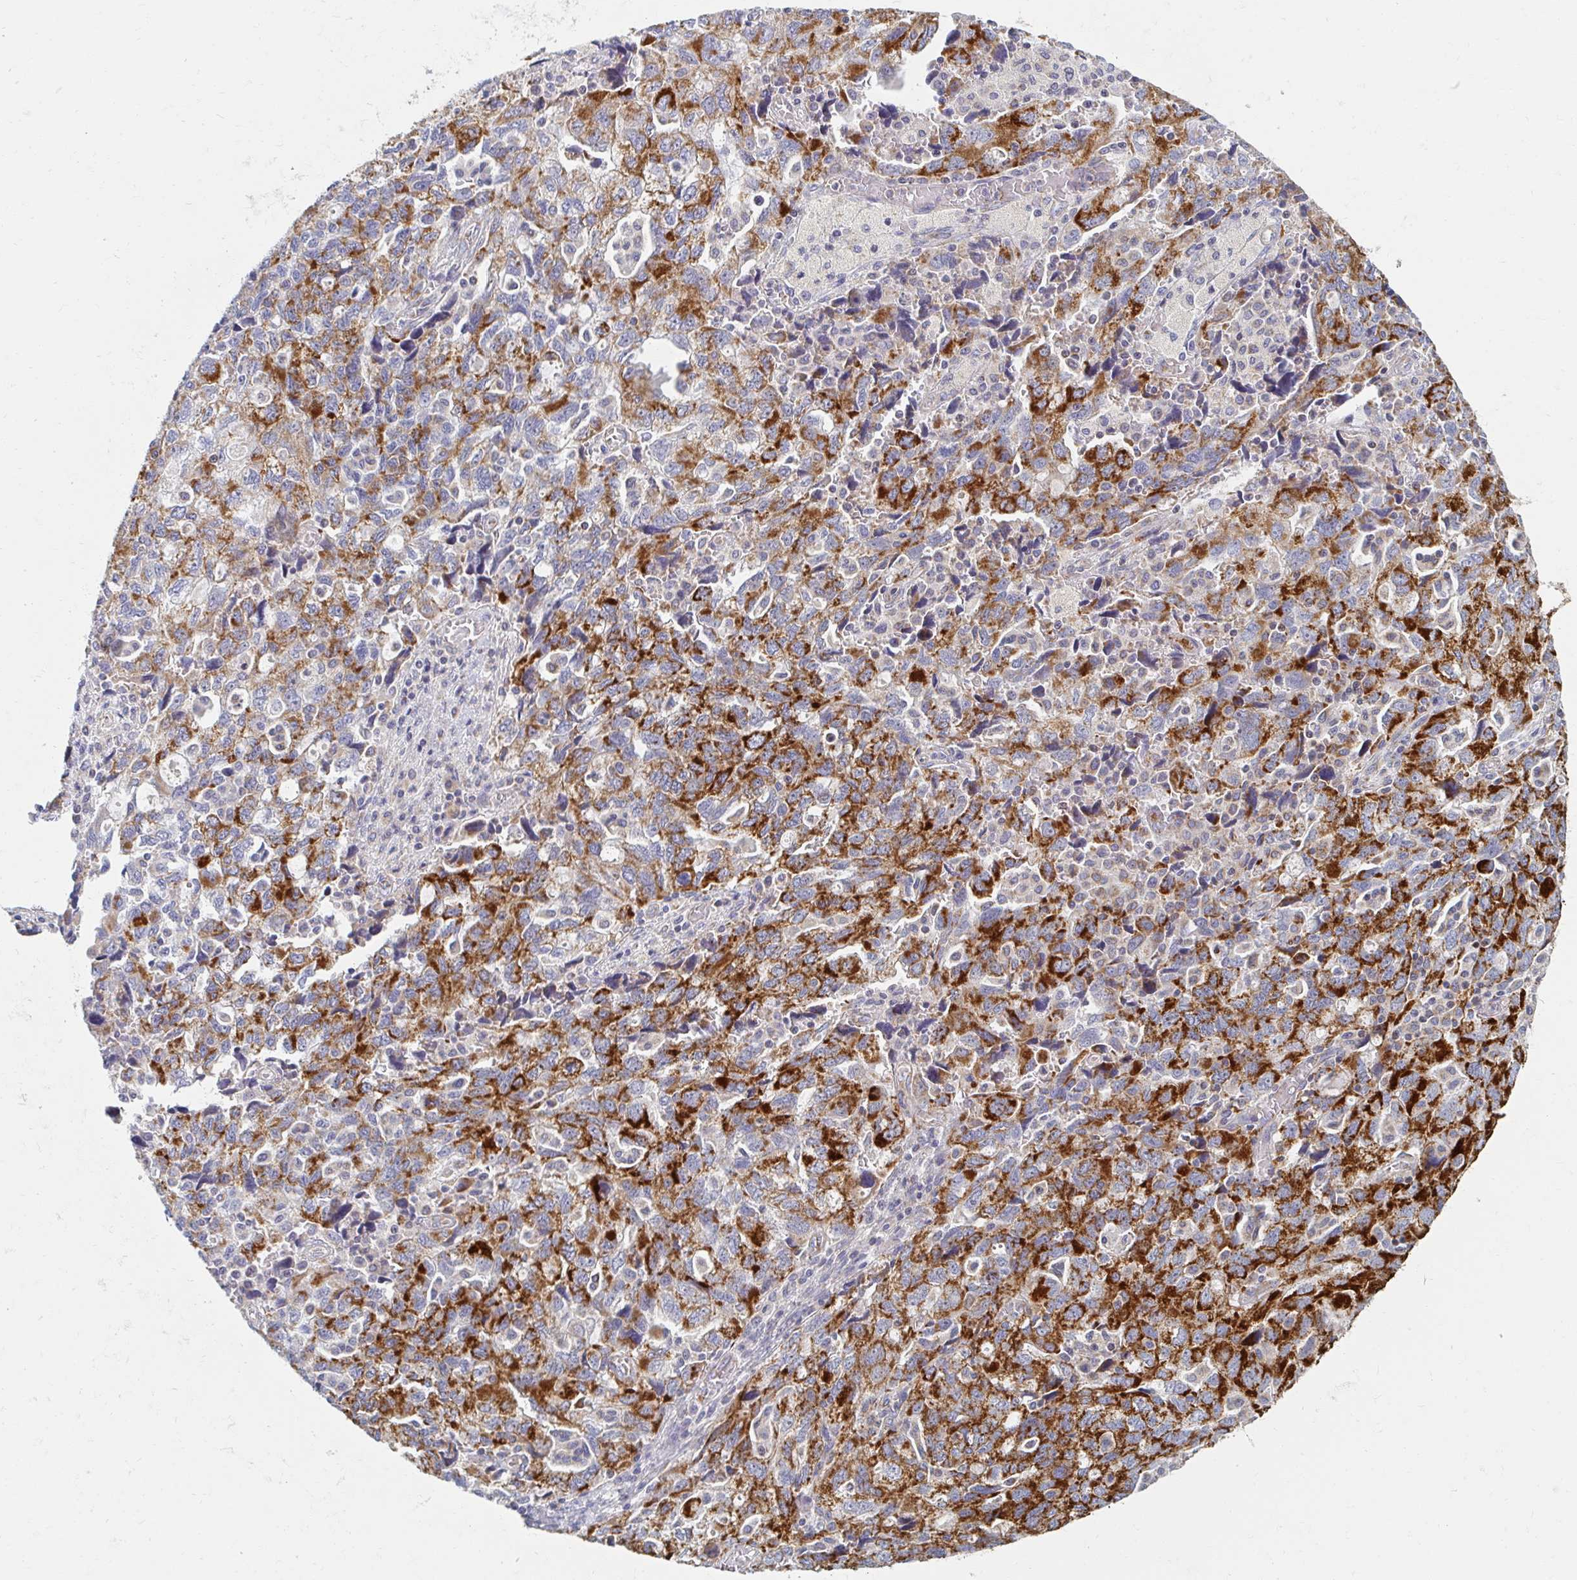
{"staining": {"intensity": "strong", "quantity": ">75%", "location": "cytoplasmic/membranous"}, "tissue": "ovarian cancer", "cell_type": "Tumor cells", "image_type": "cancer", "snomed": [{"axis": "morphology", "description": "Carcinoma, NOS"}, {"axis": "morphology", "description": "Cystadenocarcinoma, serous, NOS"}, {"axis": "topography", "description": "Ovary"}], "caption": "Tumor cells display high levels of strong cytoplasmic/membranous staining in about >75% of cells in human ovarian carcinoma. The protein of interest is stained brown, and the nuclei are stained in blue (DAB (3,3'-diaminobenzidine) IHC with brightfield microscopy, high magnification).", "gene": "MAVS", "patient": {"sex": "female", "age": 69}}